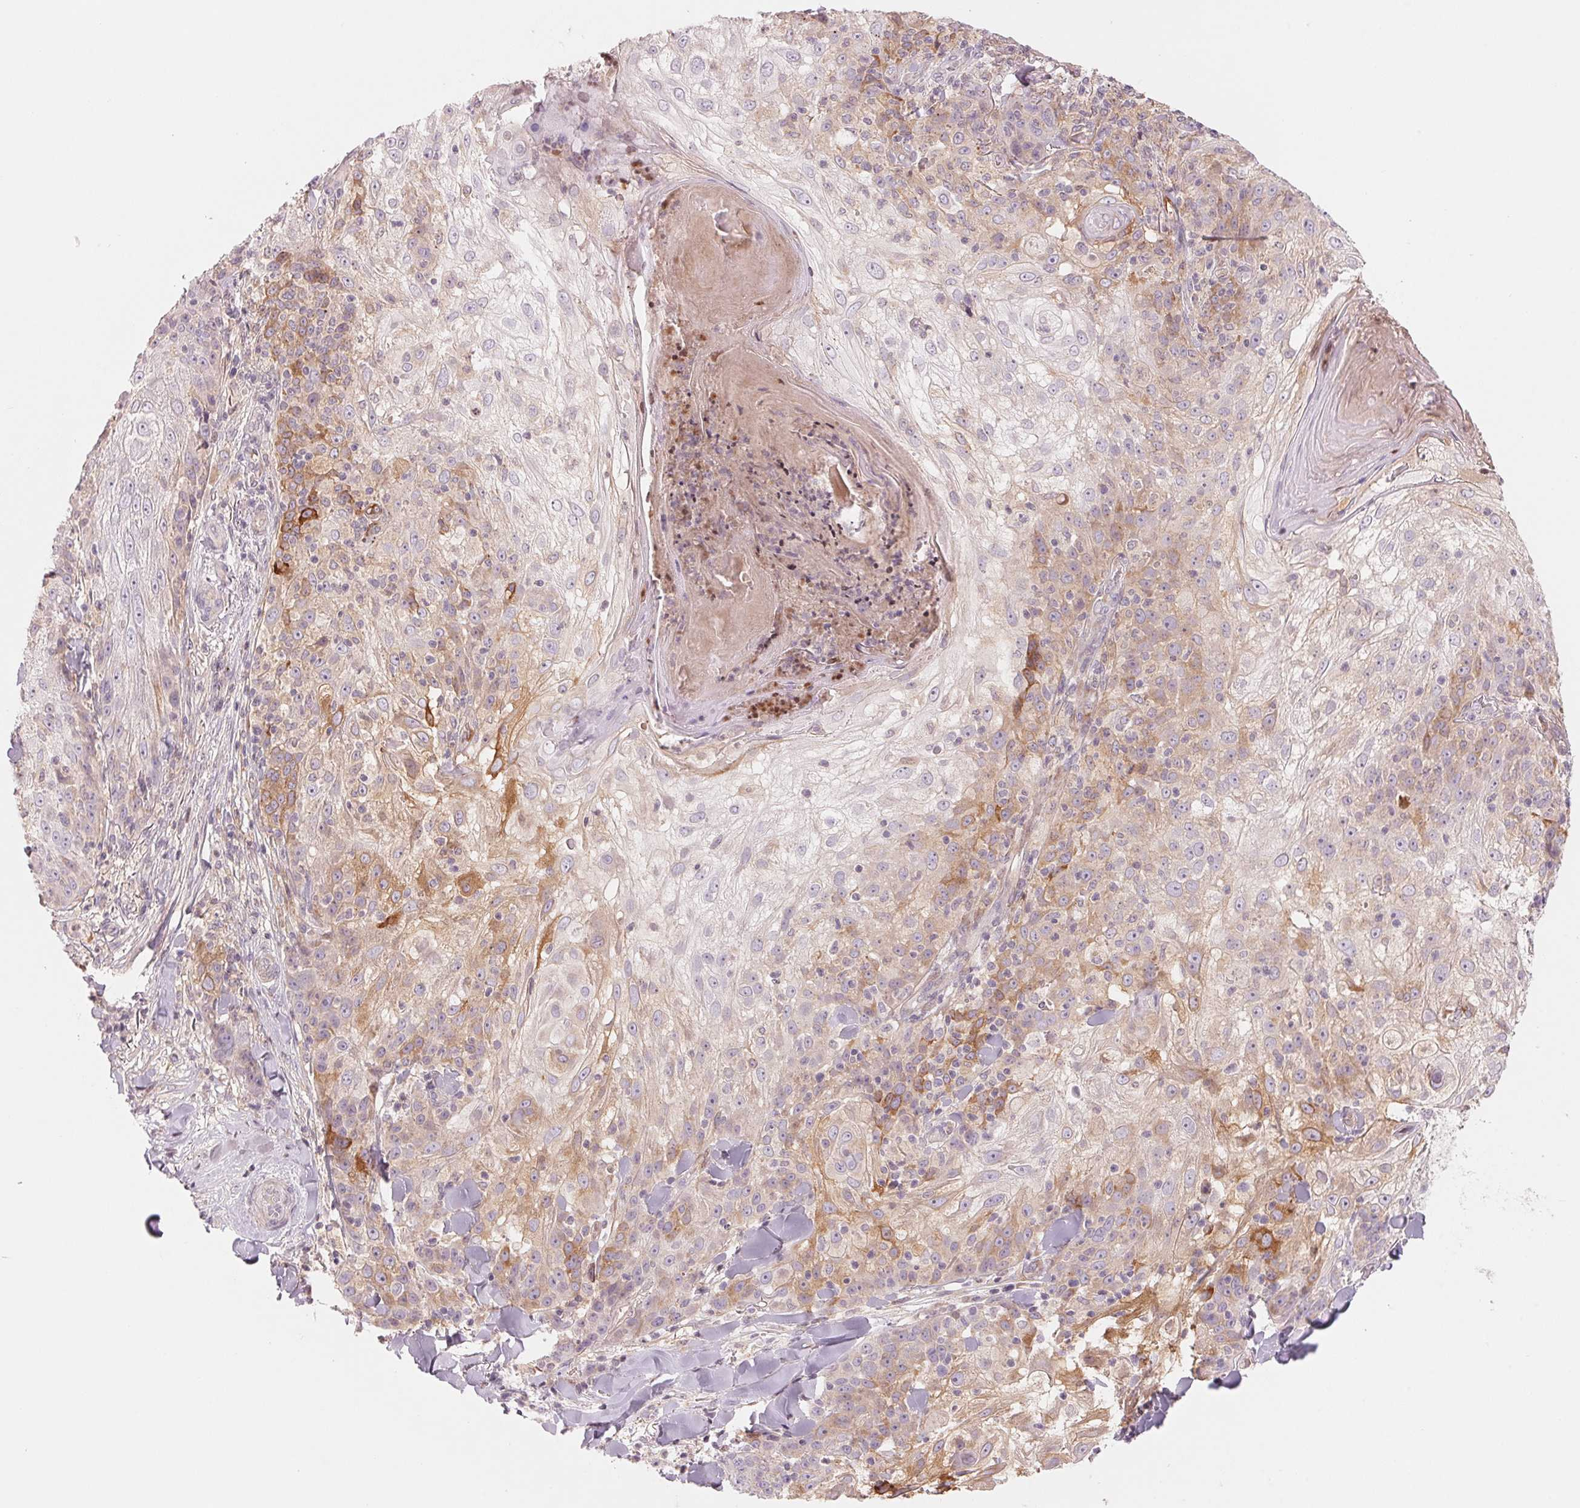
{"staining": {"intensity": "moderate", "quantity": "<25%", "location": "cytoplasmic/membranous"}, "tissue": "skin cancer", "cell_type": "Tumor cells", "image_type": "cancer", "snomed": [{"axis": "morphology", "description": "Normal tissue, NOS"}, {"axis": "morphology", "description": "Squamous cell carcinoma, NOS"}, {"axis": "topography", "description": "Skin"}], "caption": "High-magnification brightfield microscopy of skin cancer stained with DAB (3,3'-diaminobenzidine) (brown) and counterstained with hematoxylin (blue). tumor cells exhibit moderate cytoplasmic/membranous staining is present in about<25% of cells.", "gene": "SLC17A4", "patient": {"sex": "female", "age": 83}}